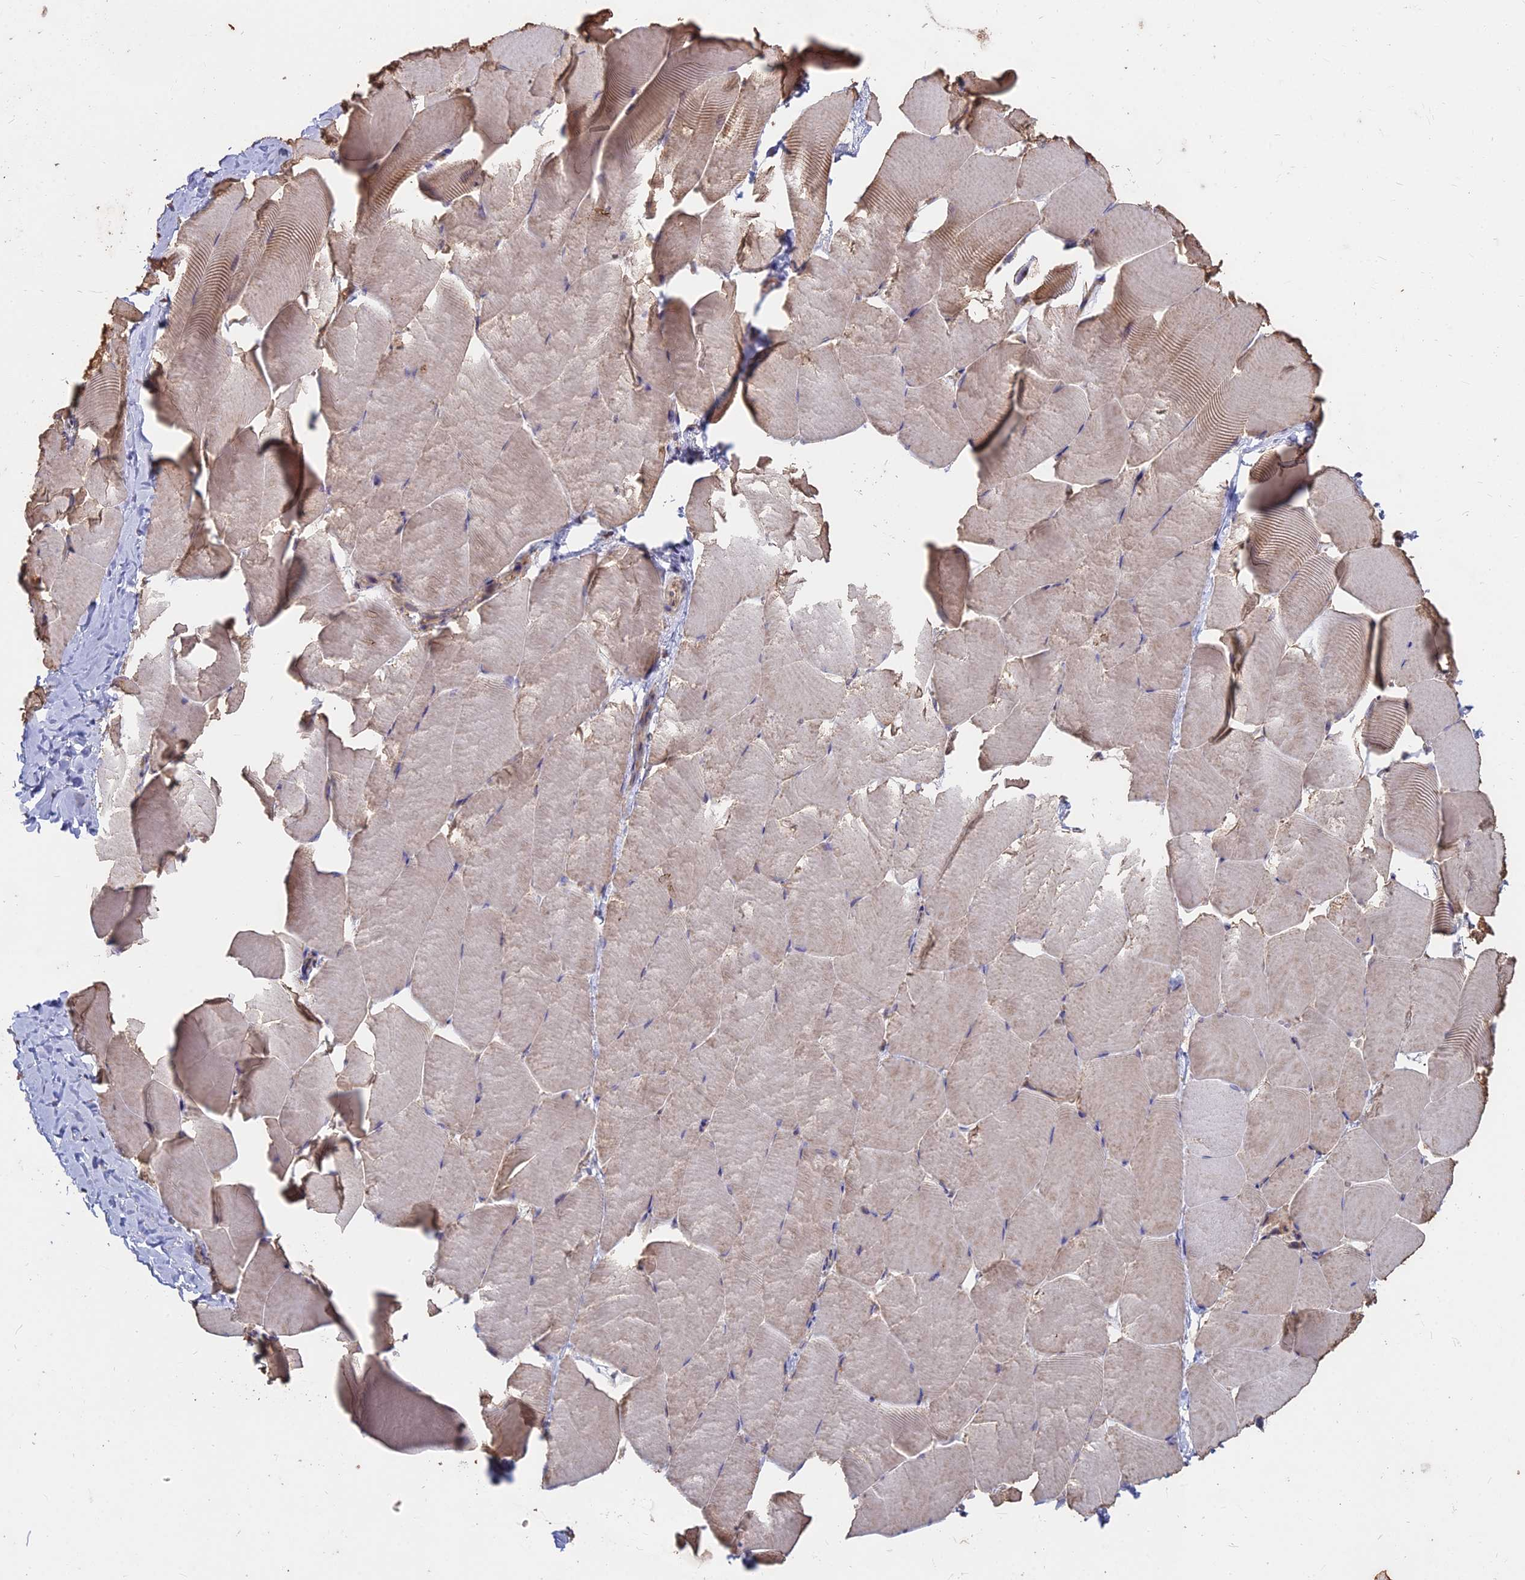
{"staining": {"intensity": "weak", "quantity": "25%-75%", "location": "cytoplasmic/membranous"}, "tissue": "skeletal muscle", "cell_type": "Myocytes", "image_type": "normal", "snomed": [{"axis": "morphology", "description": "Normal tissue, NOS"}, {"axis": "topography", "description": "Skeletal muscle"}], "caption": "IHC micrograph of benign skeletal muscle stained for a protein (brown), which reveals low levels of weak cytoplasmic/membranous positivity in approximately 25%-75% of myocytes.", "gene": "CEMIP2", "patient": {"sex": "male", "age": 25}}